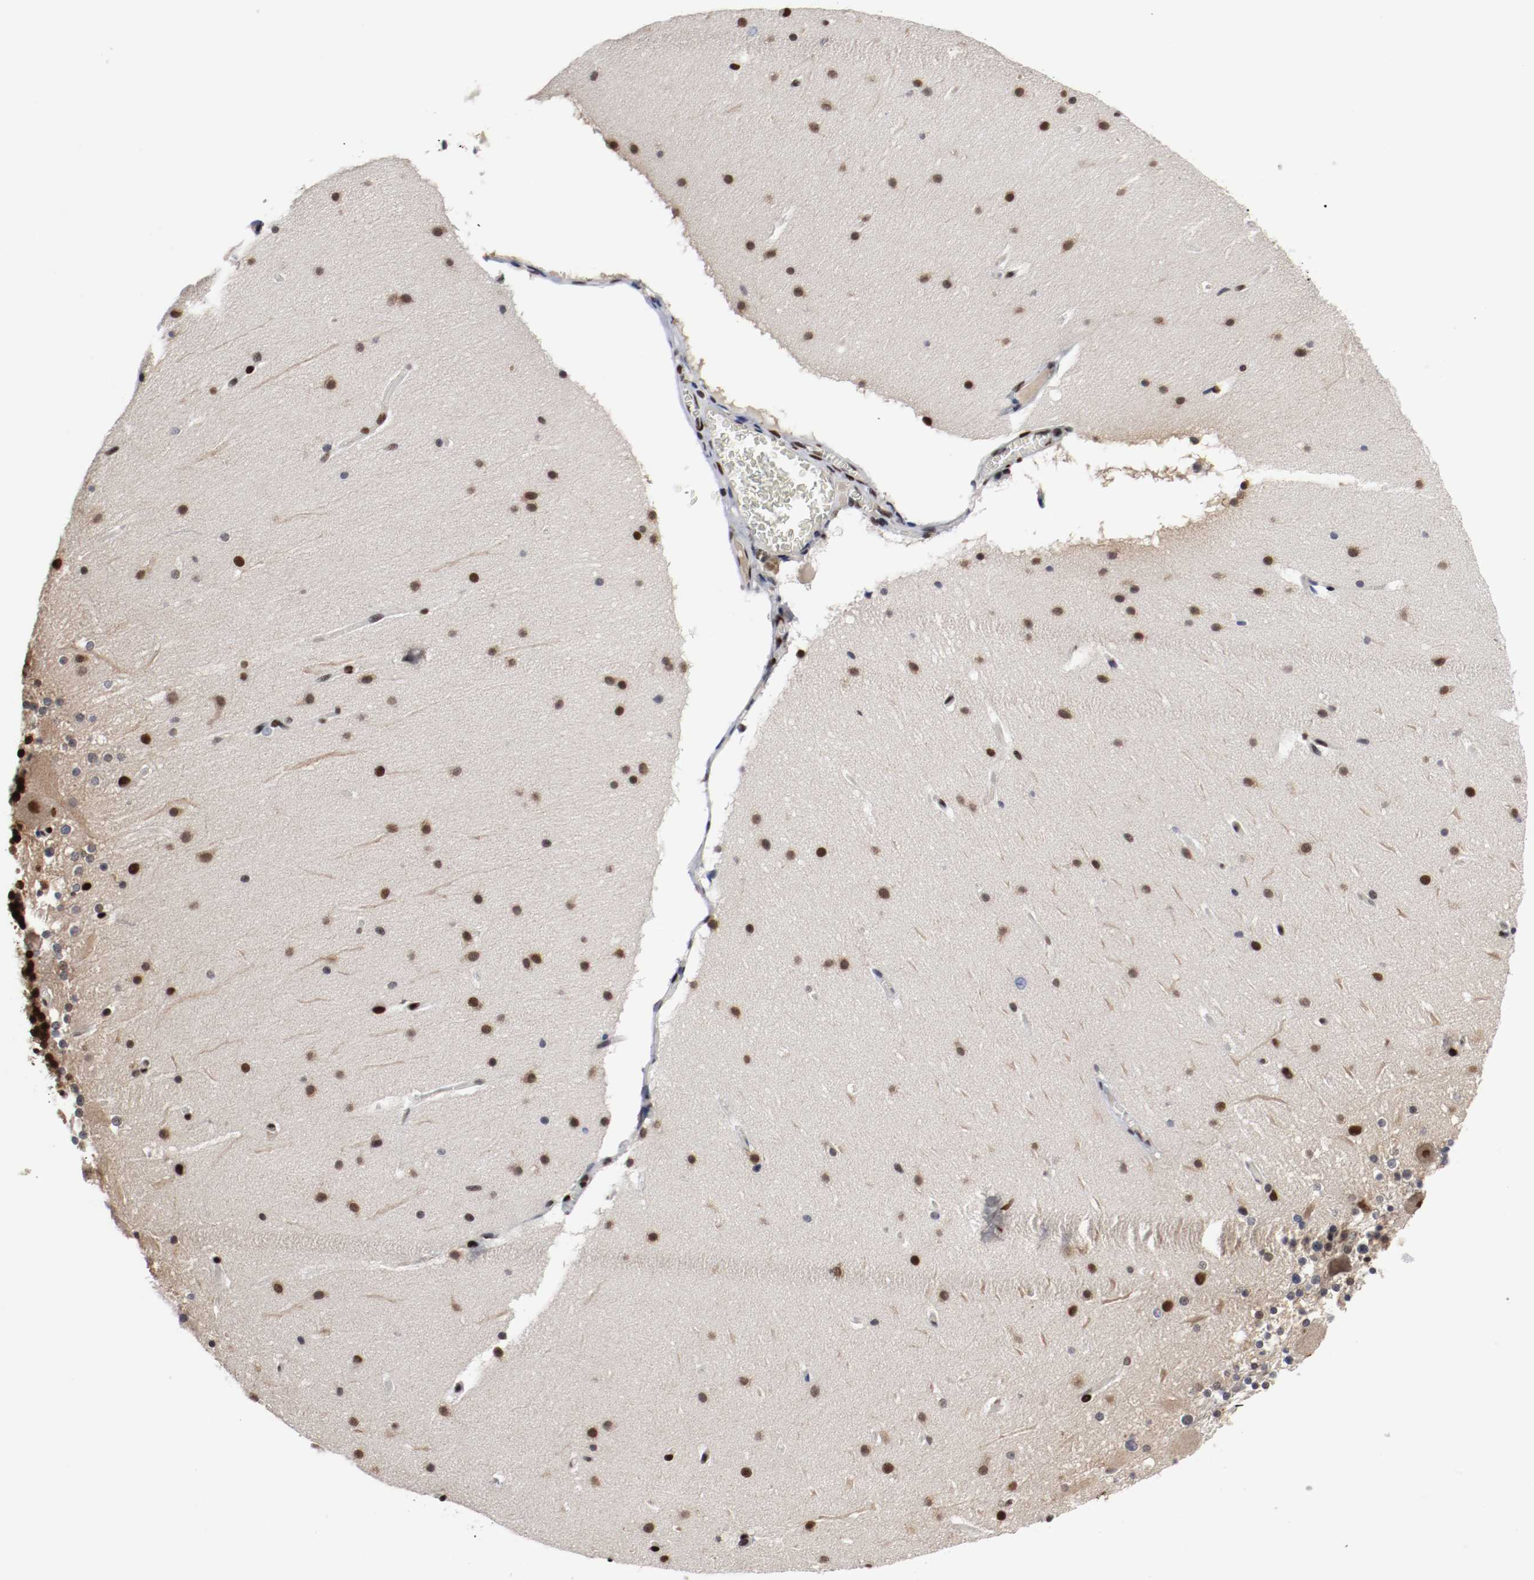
{"staining": {"intensity": "strong", "quantity": ">75%", "location": "nuclear"}, "tissue": "cerebellum", "cell_type": "Cells in granular layer", "image_type": "normal", "snomed": [{"axis": "morphology", "description": "Normal tissue, NOS"}, {"axis": "topography", "description": "Cerebellum"}], "caption": "IHC photomicrograph of unremarkable cerebellum stained for a protein (brown), which exhibits high levels of strong nuclear staining in about >75% of cells in granular layer.", "gene": "MEF2D", "patient": {"sex": "female", "age": 19}}